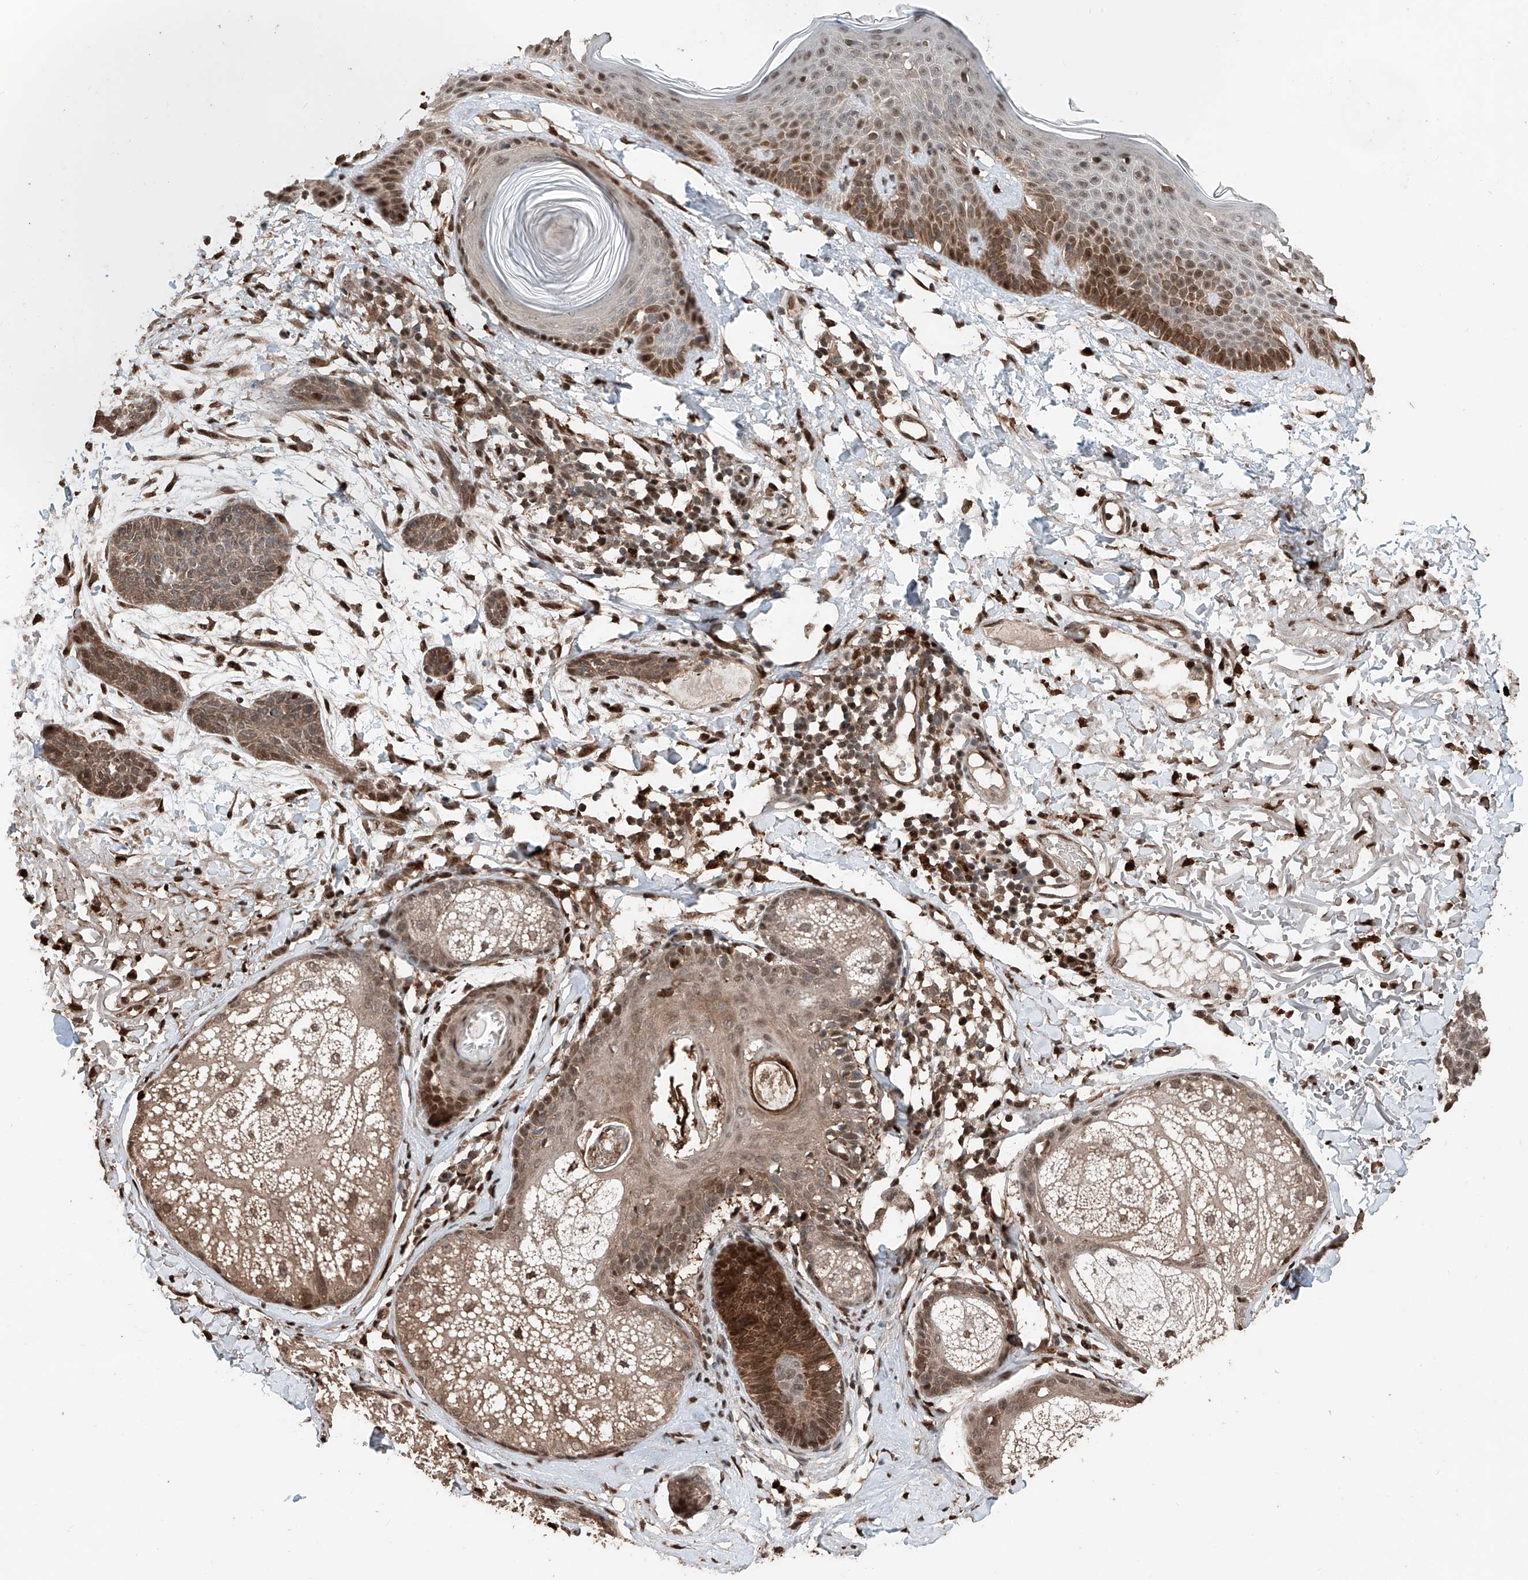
{"staining": {"intensity": "moderate", "quantity": "25%-75%", "location": "cytoplasmic/membranous,nuclear"}, "tissue": "skin cancer", "cell_type": "Tumor cells", "image_type": "cancer", "snomed": [{"axis": "morphology", "description": "Basal cell carcinoma"}, {"axis": "topography", "description": "Skin"}], "caption": "Moderate cytoplasmic/membranous and nuclear protein expression is identified in approximately 25%-75% of tumor cells in skin cancer.", "gene": "RMND1", "patient": {"sex": "male", "age": 85}}